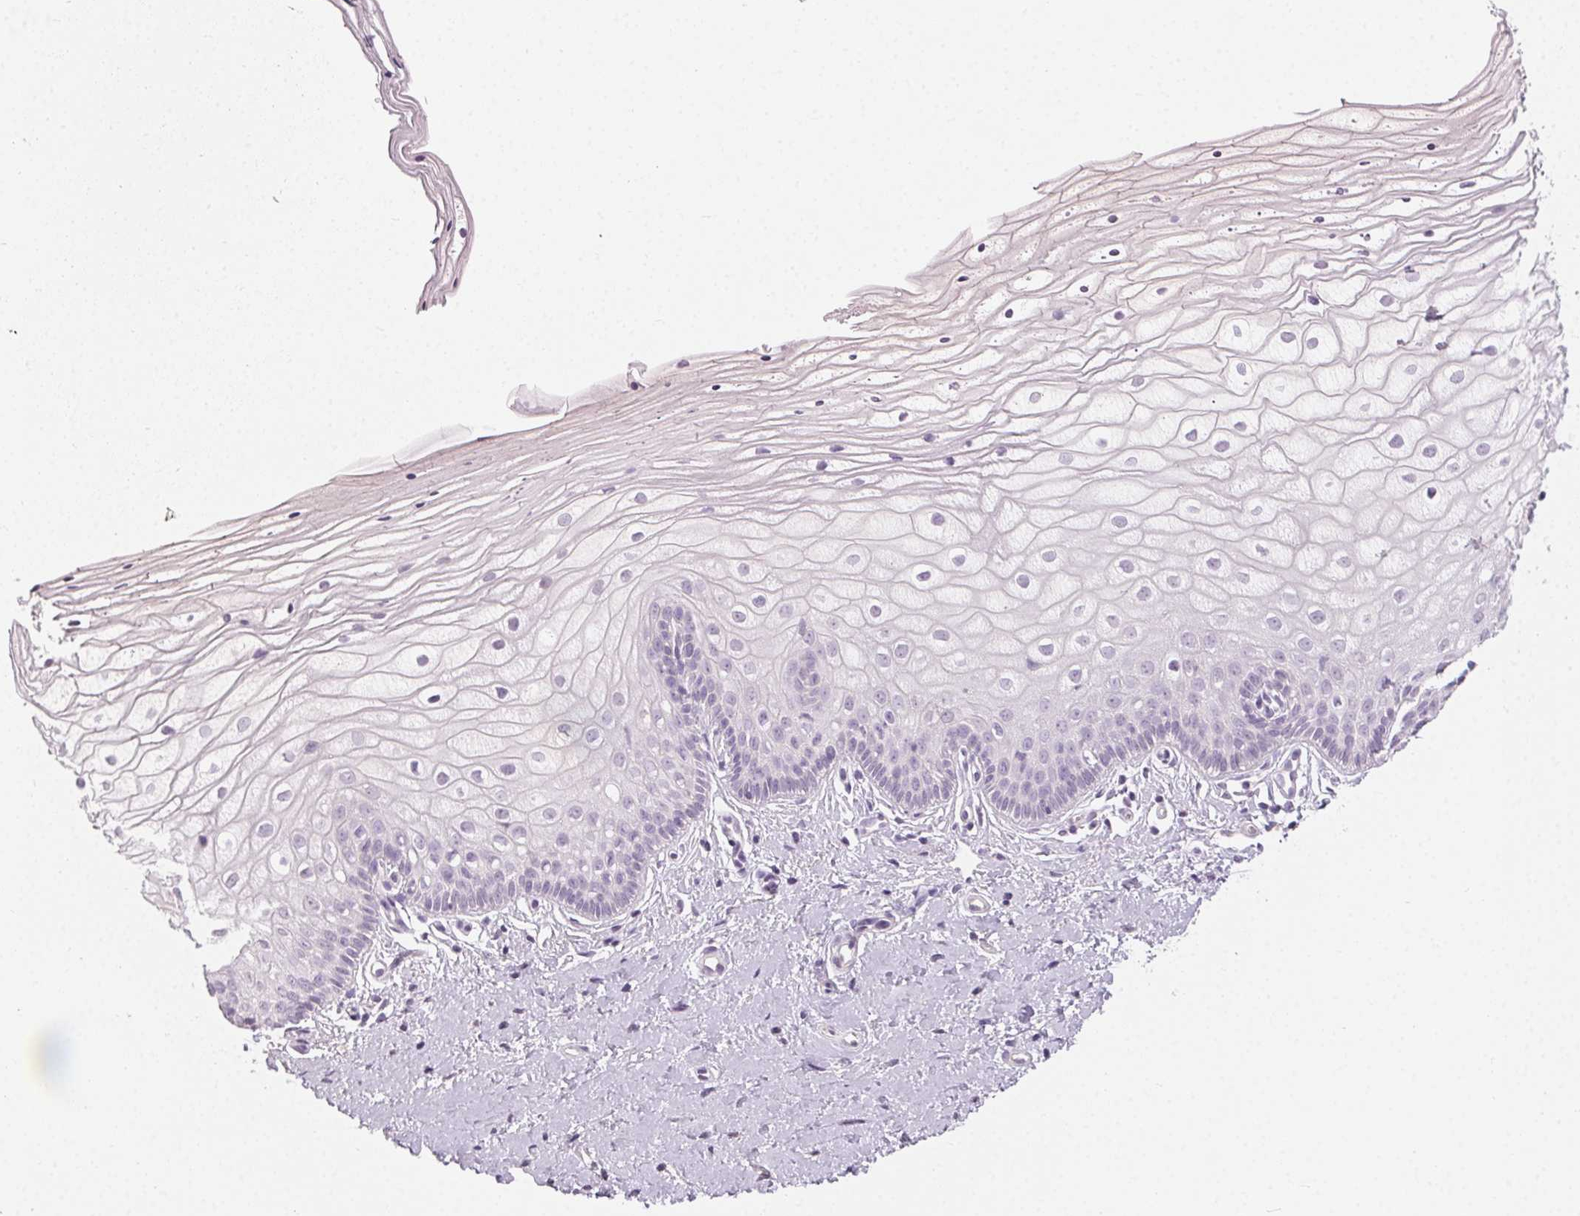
{"staining": {"intensity": "negative", "quantity": "none", "location": "none"}, "tissue": "vagina", "cell_type": "Squamous epithelial cells", "image_type": "normal", "snomed": [{"axis": "morphology", "description": "Normal tissue, NOS"}, {"axis": "topography", "description": "Vagina"}], "caption": "This is an immunohistochemistry (IHC) image of unremarkable vagina. There is no expression in squamous epithelial cells.", "gene": "CLTRN", "patient": {"sex": "female", "age": 39}}